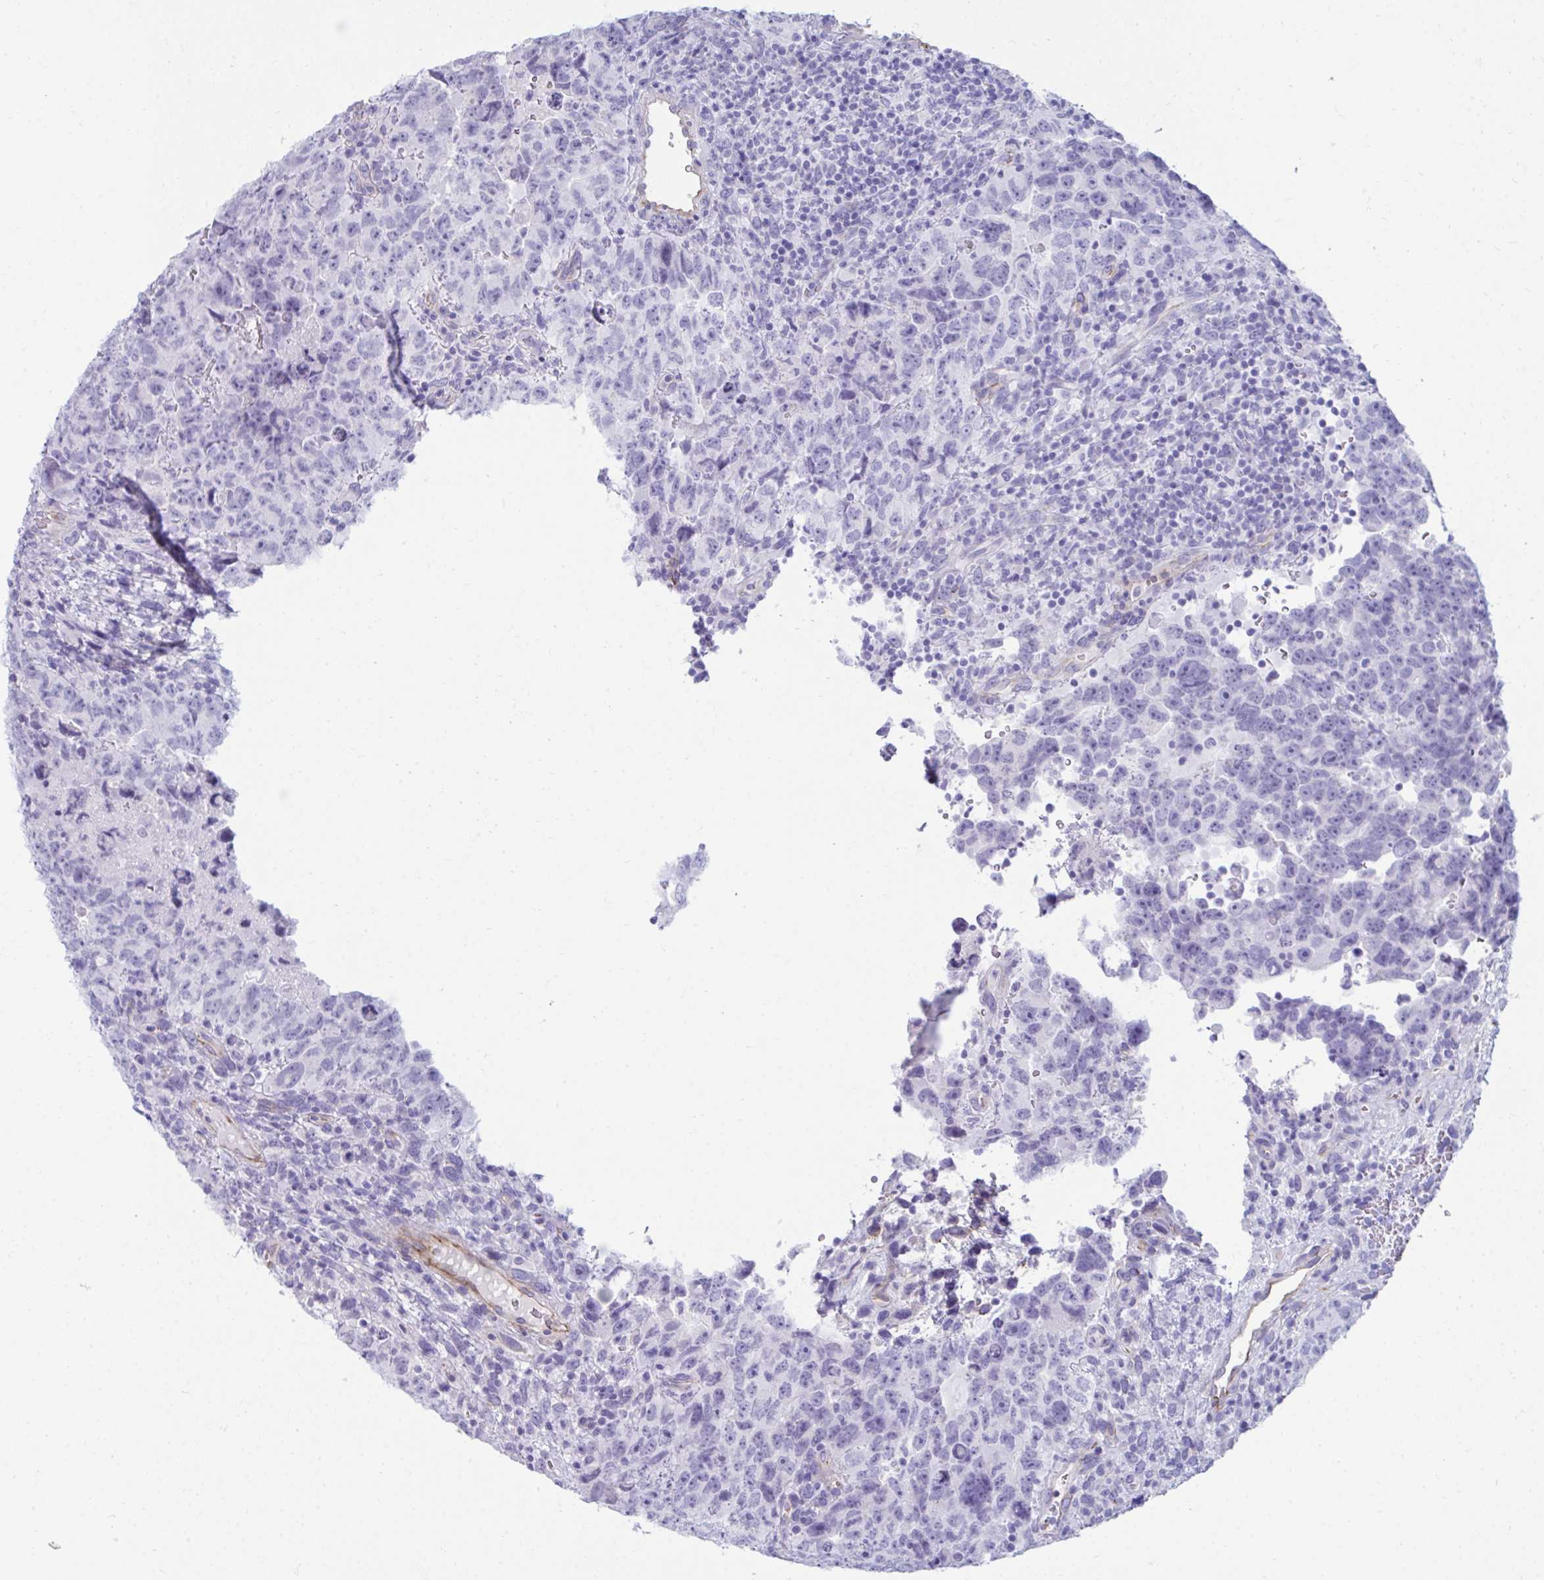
{"staining": {"intensity": "negative", "quantity": "none", "location": "none"}, "tissue": "testis cancer", "cell_type": "Tumor cells", "image_type": "cancer", "snomed": [{"axis": "morphology", "description": "Carcinoma, Embryonal, NOS"}, {"axis": "topography", "description": "Testis"}], "caption": "DAB immunohistochemical staining of human testis embryonal carcinoma exhibits no significant positivity in tumor cells.", "gene": "UBL3", "patient": {"sex": "male", "age": 24}}